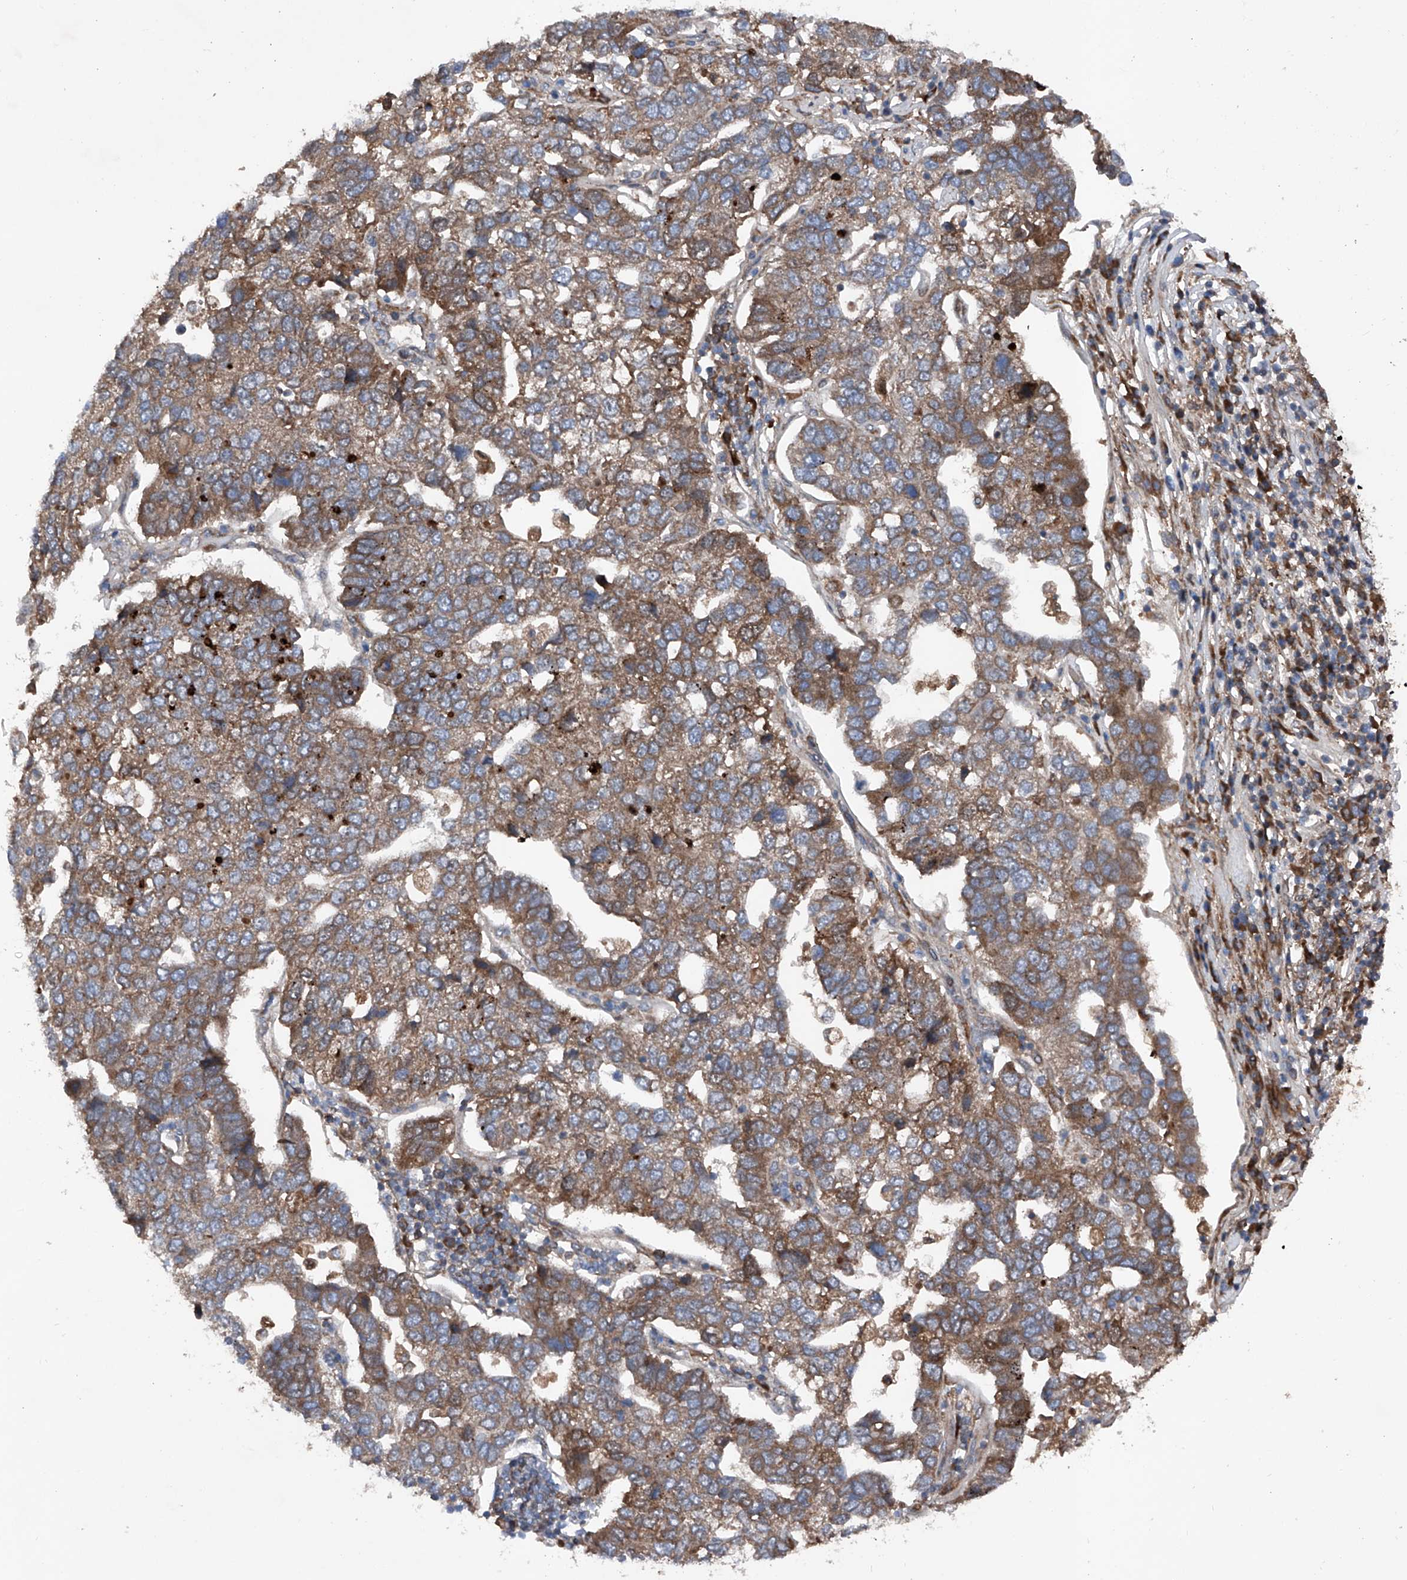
{"staining": {"intensity": "moderate", "quantity": ">75%", "location": "cytoplasmic/membranous"}, "tissue": "pancreatic cancer", "cell_type": "Tumor cells", "image_type": "cancer", "snomed": [{"axis": "morphology", "description": "Adenocarcinoma, NOS"}, {"axis": "topography", "description": "Pancreas"}], "caption": "Pancreatic adenocarcinoma stained with DAB IHC reveals medium levels of moderate cytoplasmic/membranous expression in about >75% of tumor cells.", "gene": "DAD1", "patient": {"sex": "female", "age": 61}}